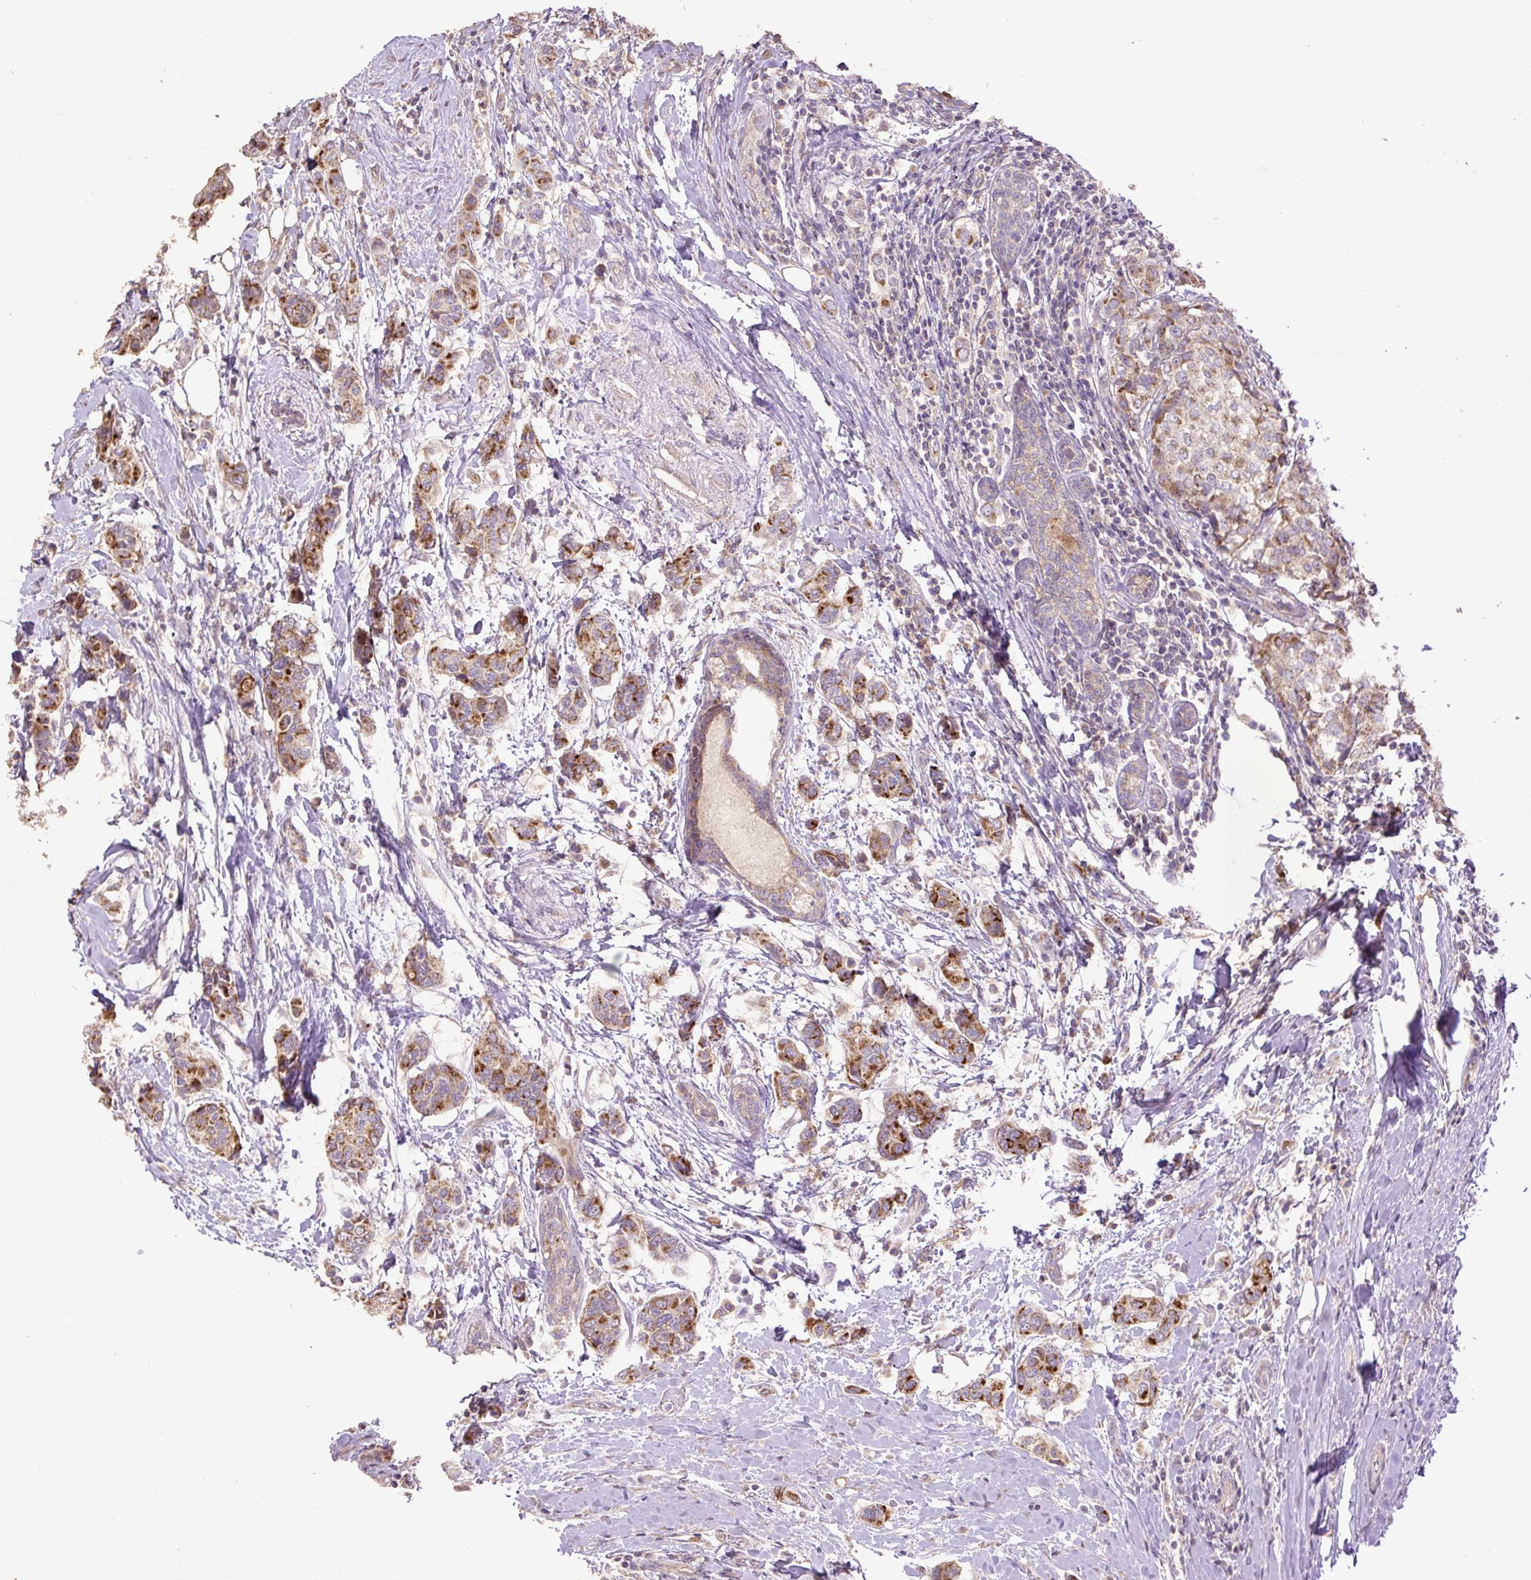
{"staining": {"intensity": "strong", "quantity": ">75%", "location": "cytoplasmic/membranous"}, "tissue": "breast cancer", "cell_type": "Tumor cells", "image_type": "cancer", "snomed": [{"axis": "morphology", "description": "Lobular carcinoma"}, {"axis": "topography", "description": "Breast"}], "caption": "The histopathology image displays staining of lobular carcinoma (breast), revealing strong cytoplasmic/membranous protein staining (brown color) within tumor cells.", "gene": "ABR", "patient": {"sex": "female", "age": 51}}